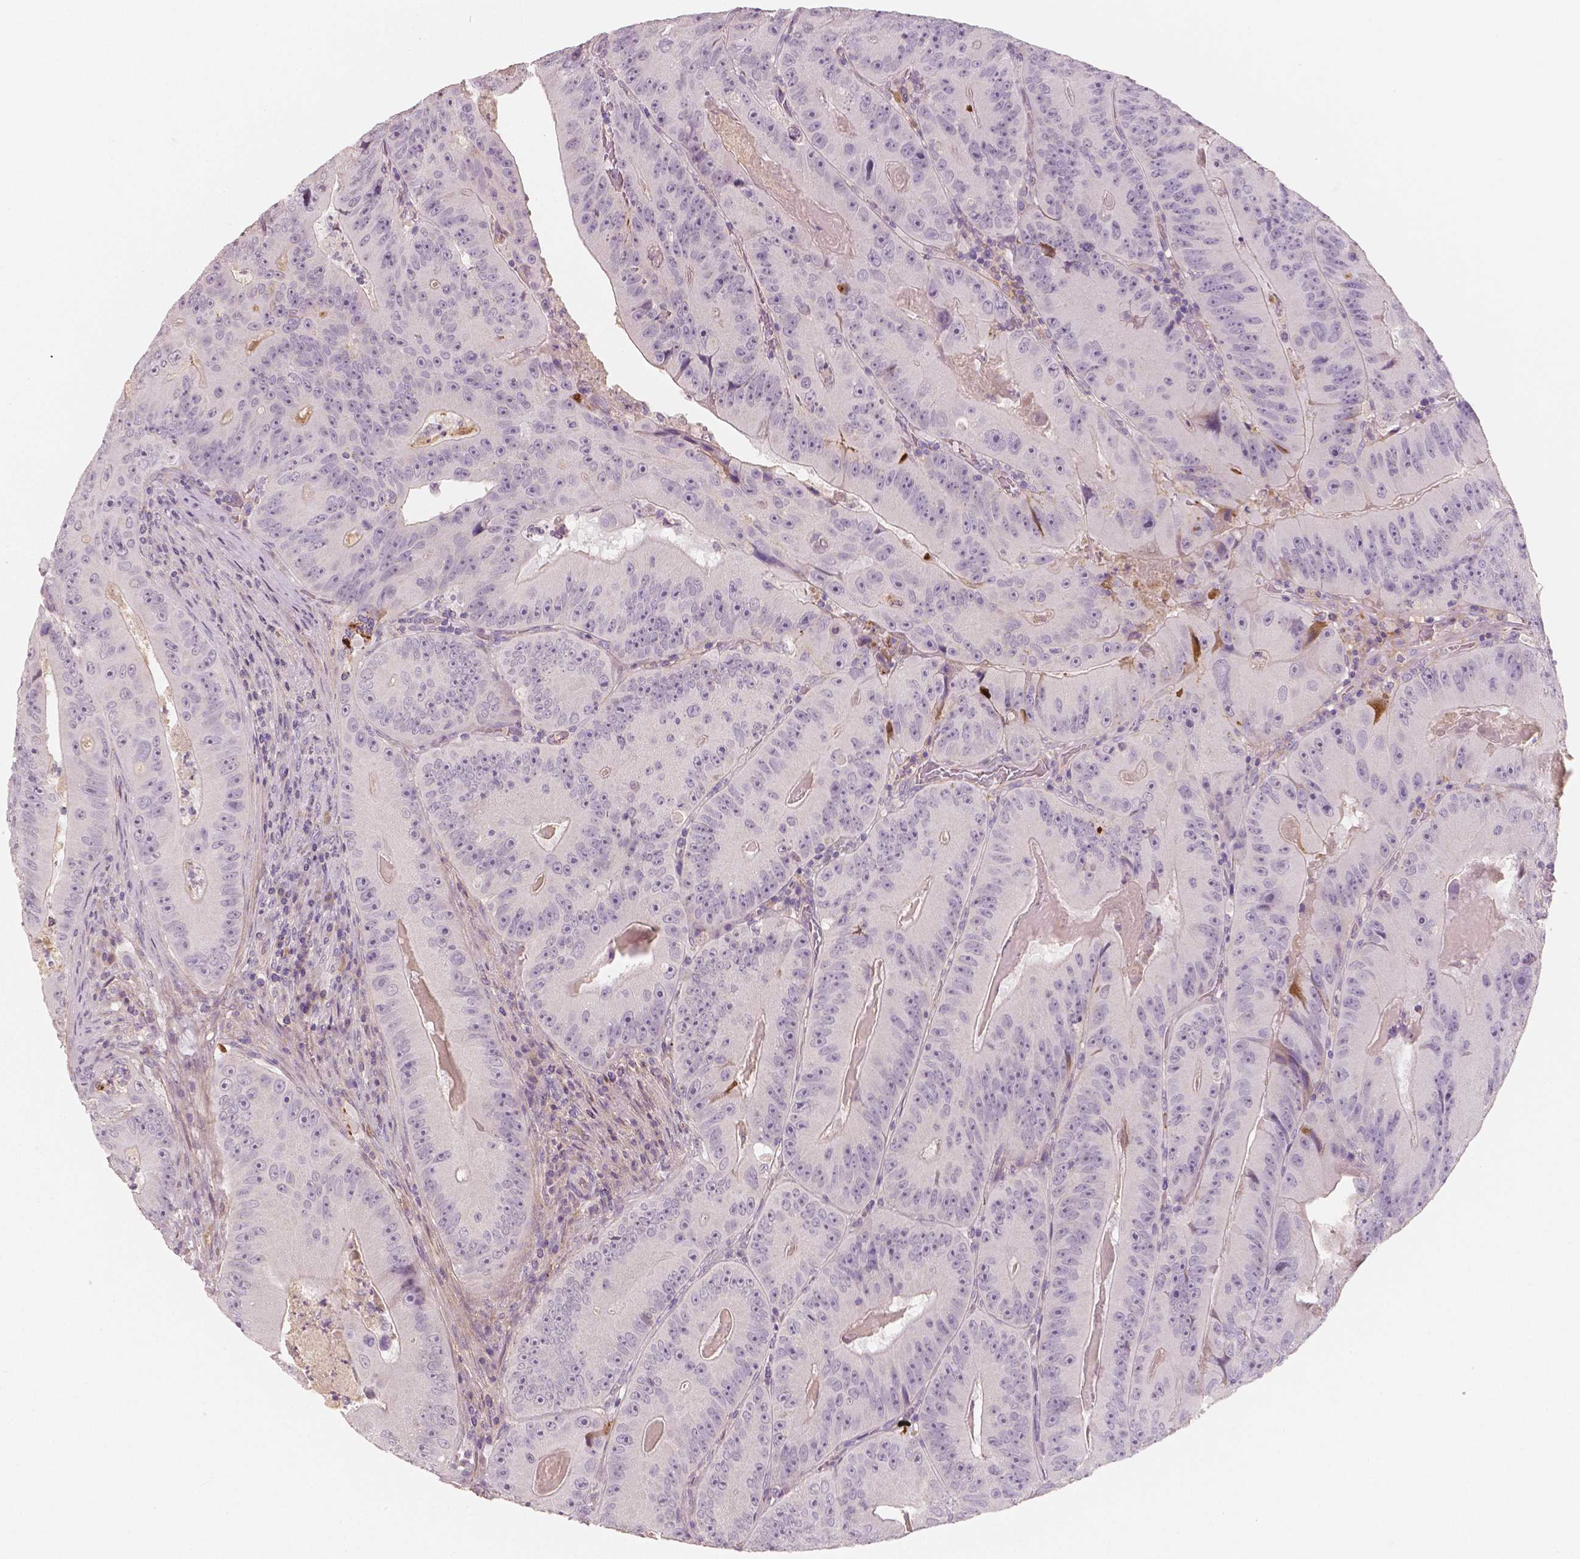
{"staining": {"intensity": "moderate", "quantity": "<25%", "location": "cytoplasmic/membranous"}, "tissue": "colorectal cancer", "cell_type": "Tumor cells", "image_type": "cancer", "snomed": [{"axis": "morphology", "description": "Adenocarcinoma, NOS"}, {"axis": "topography", "description": "Colon"}], "caption": "DAB (3,3'-diaminobenzidine) immunohistochemical staining of human colorectal adenocarcinoma exhibits moderate cytoplasmic/membranous protein expression in approximately <25% of tumor cells.", "gene": "APOA4", "patient": {"sex": "female", "age": 86}}